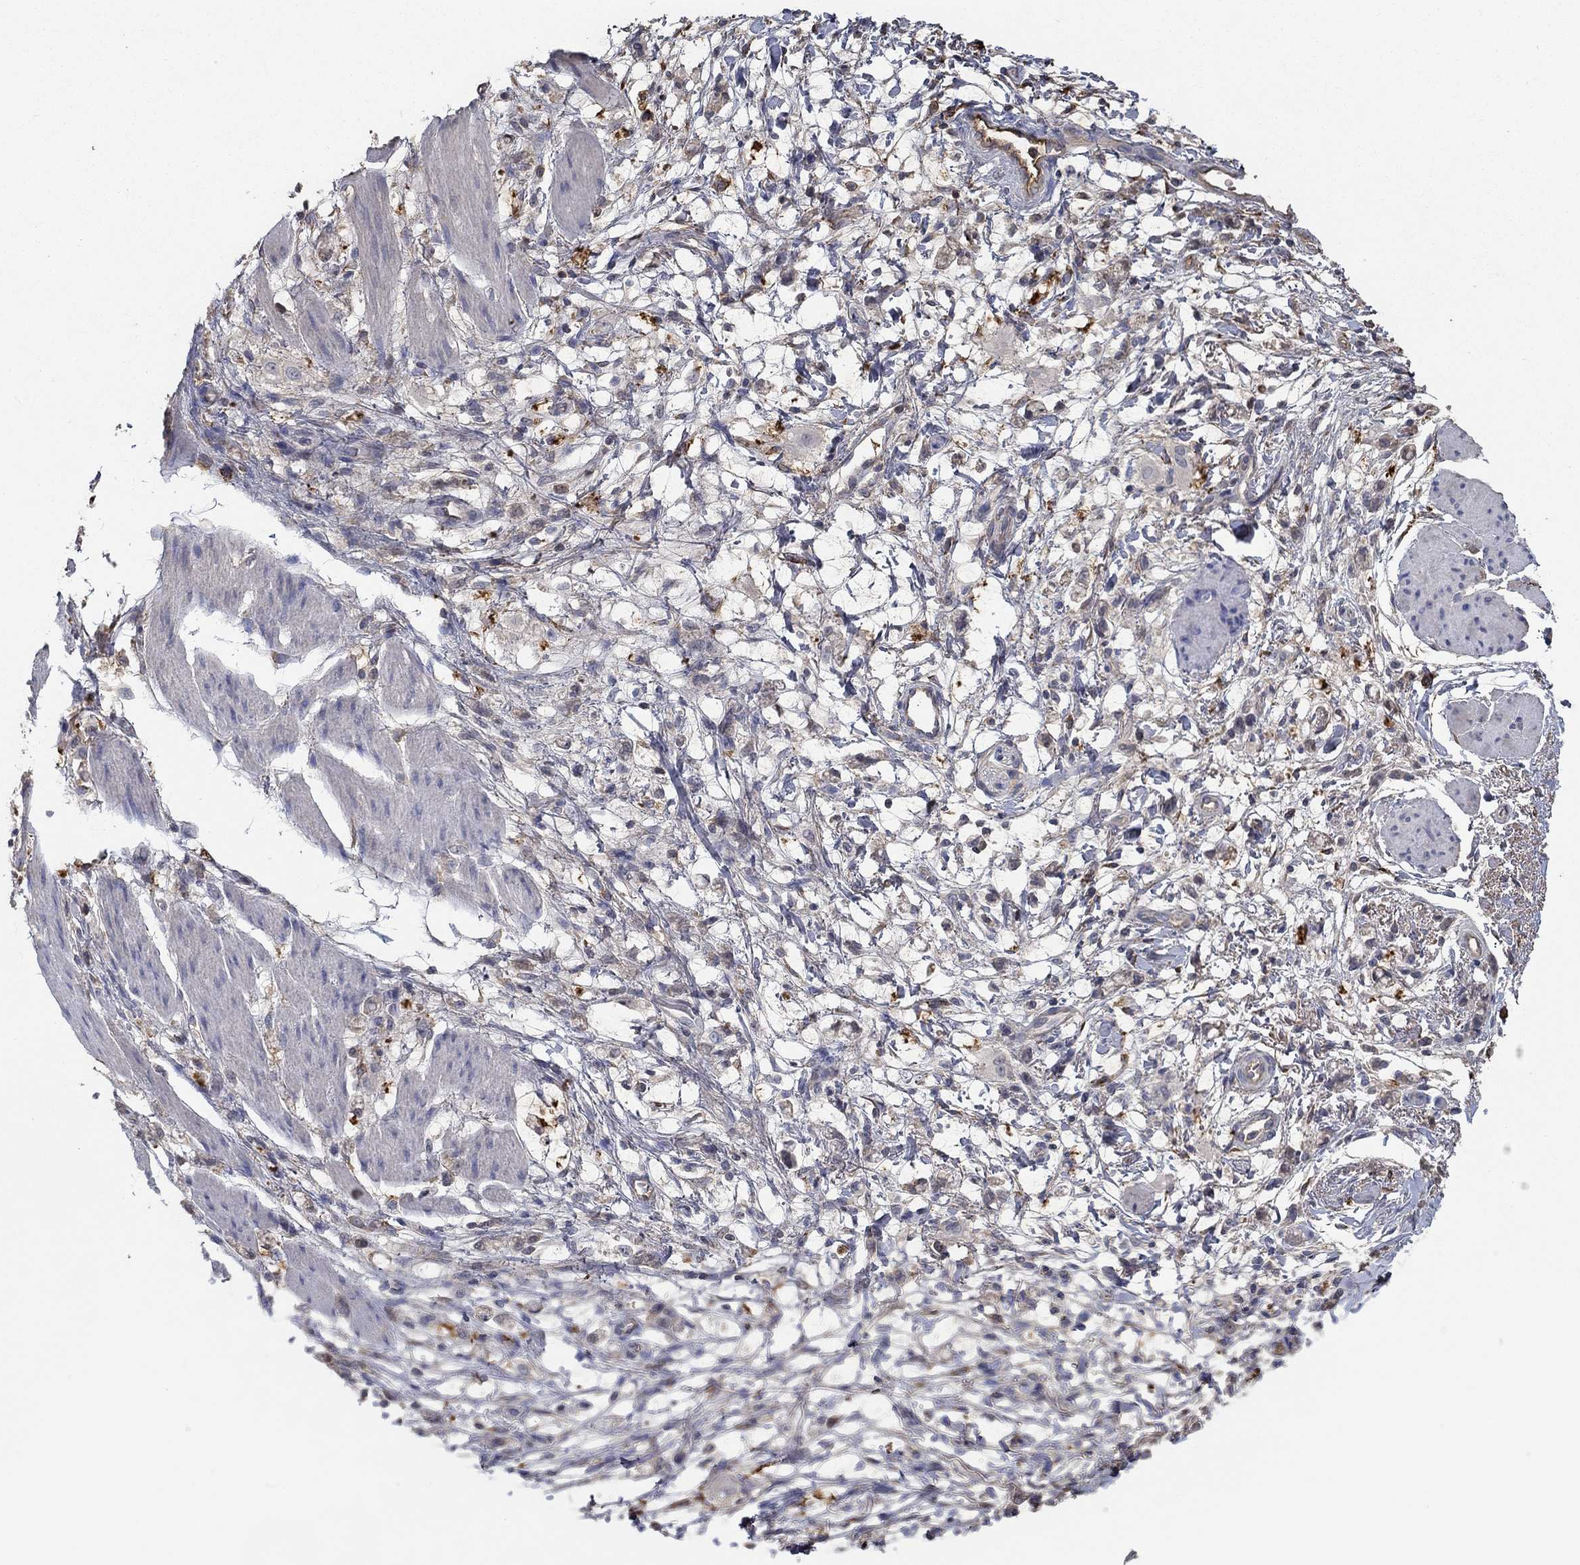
{"staining": {"intensity": "negative", "quantity": "none", "location": "none"}, "tissue": "stomach cancer", "cell_type": "Tumor cells", "image_type": "cancer", "snomed": [{"axis": "morphology", "description": "Adenocarcinoma, NOS"}, {"axis": "topography", "description": "Stomach"}], "caption": "This image is of stomach adenocarcinoma stained with IHC to label a protein in brown with the nuclei are counter-stained blue. There is no positivity in tumor cells.", "gene": "IL10", "patient": {"sex": "female", "age": 60}}